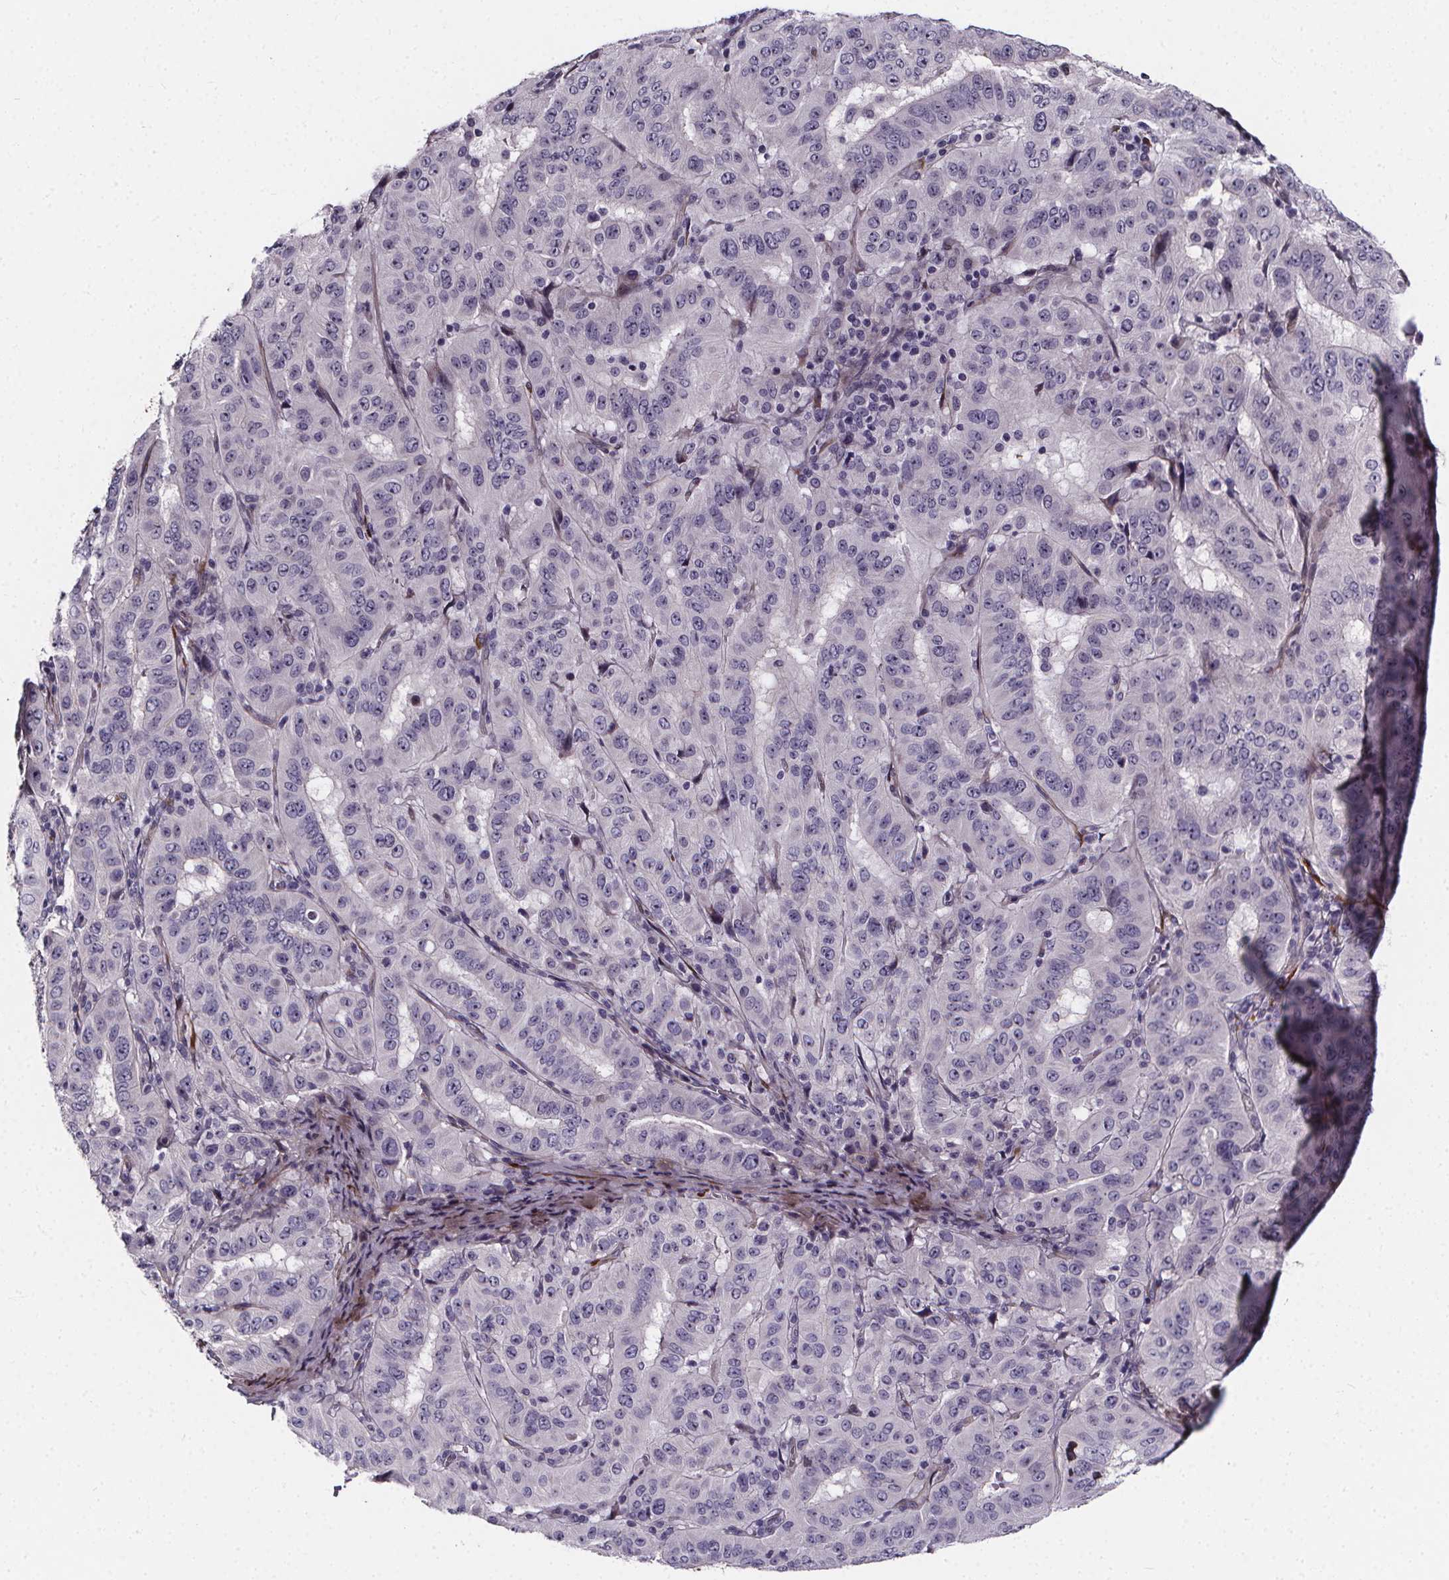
{"staining": {"intensity": "negative", "quantity": "none", "location": "none"}, "tissue": "pancreatic cancer", "cell_type": "Tumor cells", "image_type": "cancer", "snomed": [{"axis": "morphology", "description": "Adenocarcinoma, NOS"}, {"axis": "topography", "description": "Pancreas"}], "caption": "Tumor cells are negative for brown protein staining in pancreatic cancer.", "gene": "AEBP1", "patient": {"sex": "male", "age": 63}}